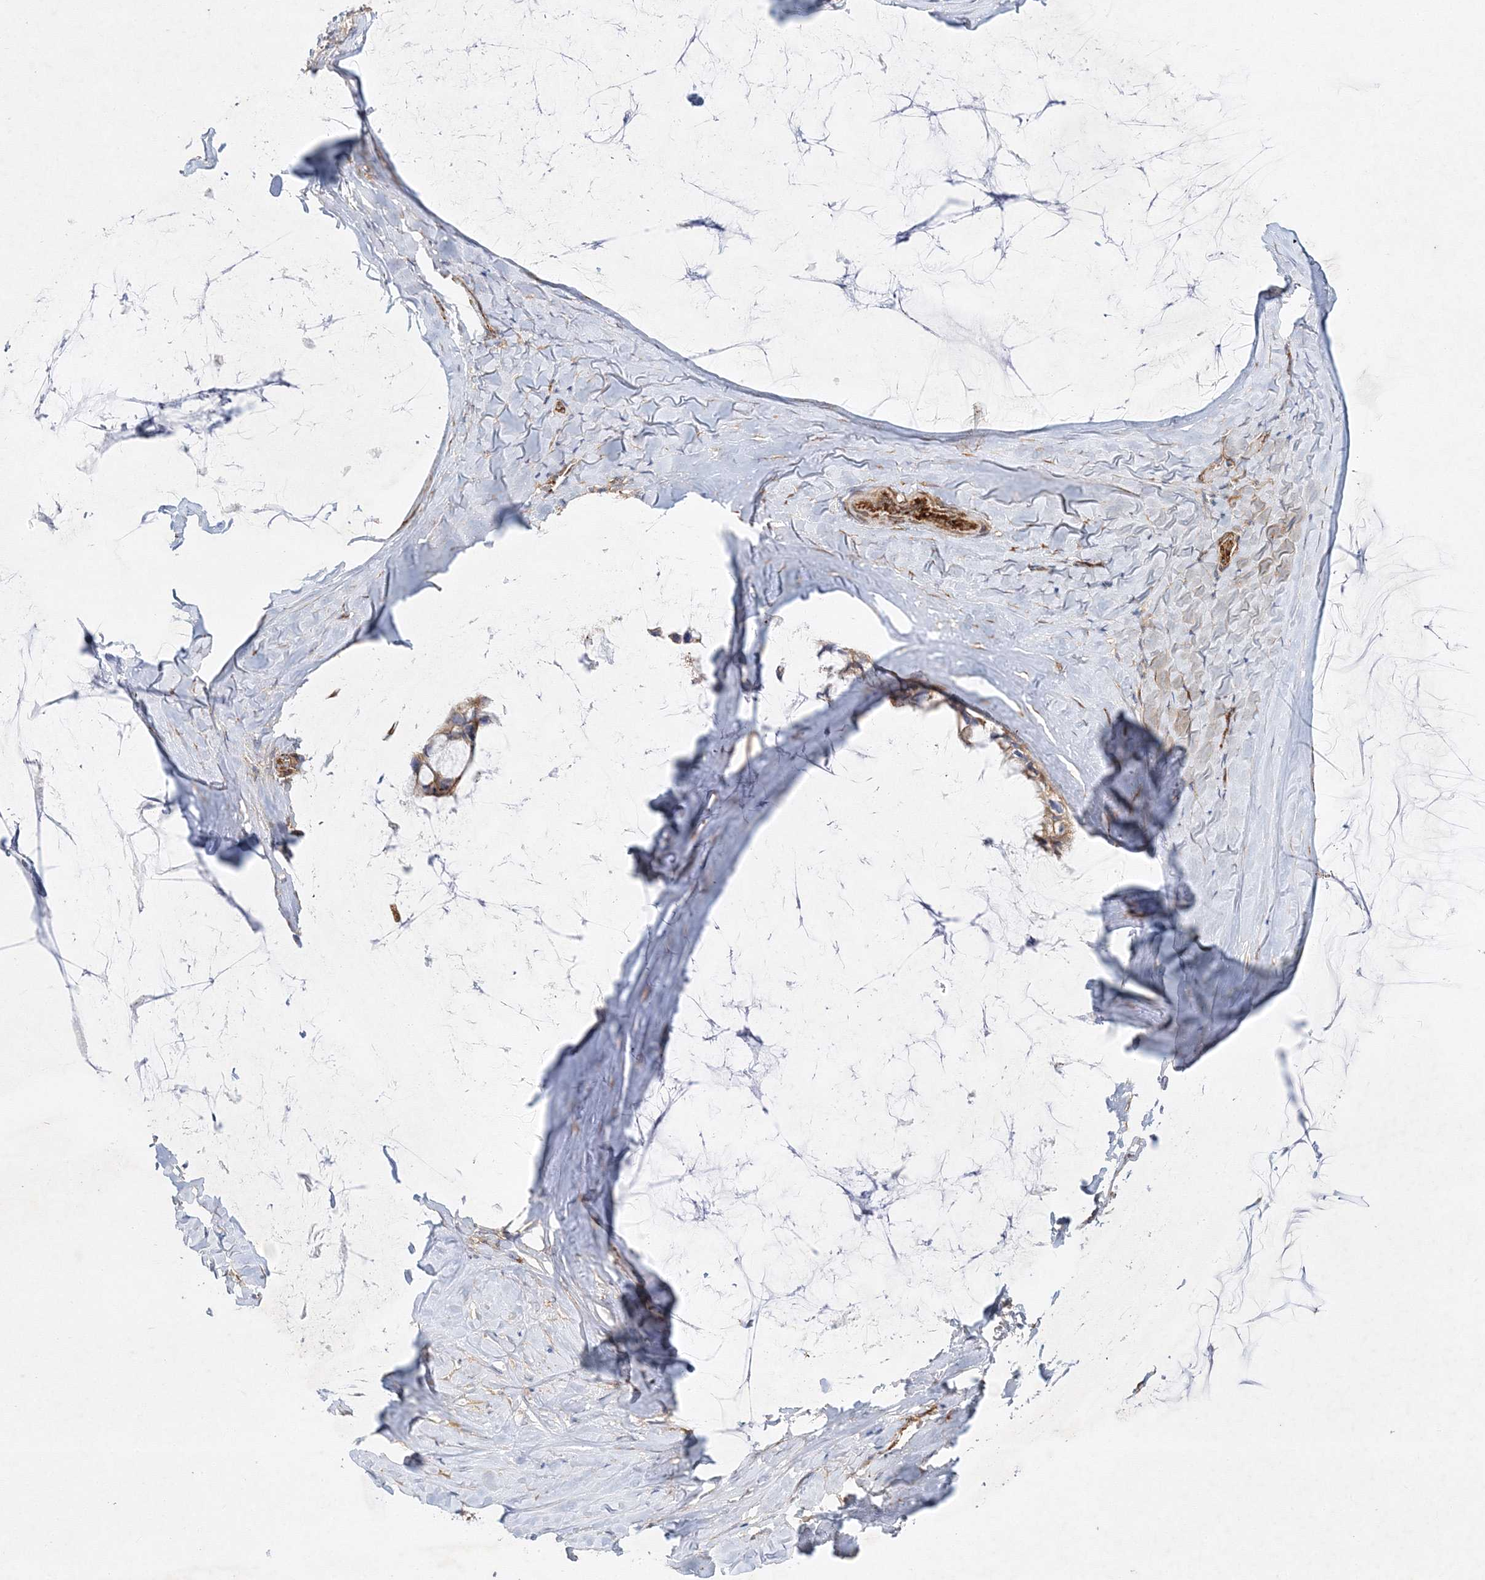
{"staining": {"intensity": "moderate", "quantity": ">75%", "location": "cytoplasmic/membranous"}, "tissue": "ovarian cancer", "cell_type": "Tumor cells", "image_type": "cancer", "snomed": [{"axis": "morphology", "description": "Cystadenocarcinoma, mucinous, NOS"}, {"axis": "topography", "description": "Ovary"}], "caption": "A brown stain labels moderate cytoplasmic/membranous staining of a protein in human ovarian mucinous cystadenocarcinoma tumor cells. (Brightfield microscopy of DAB IHC at high magnification).", "gene": "ZFYVE16", "patient": {"sex": "female", "age": 39}}